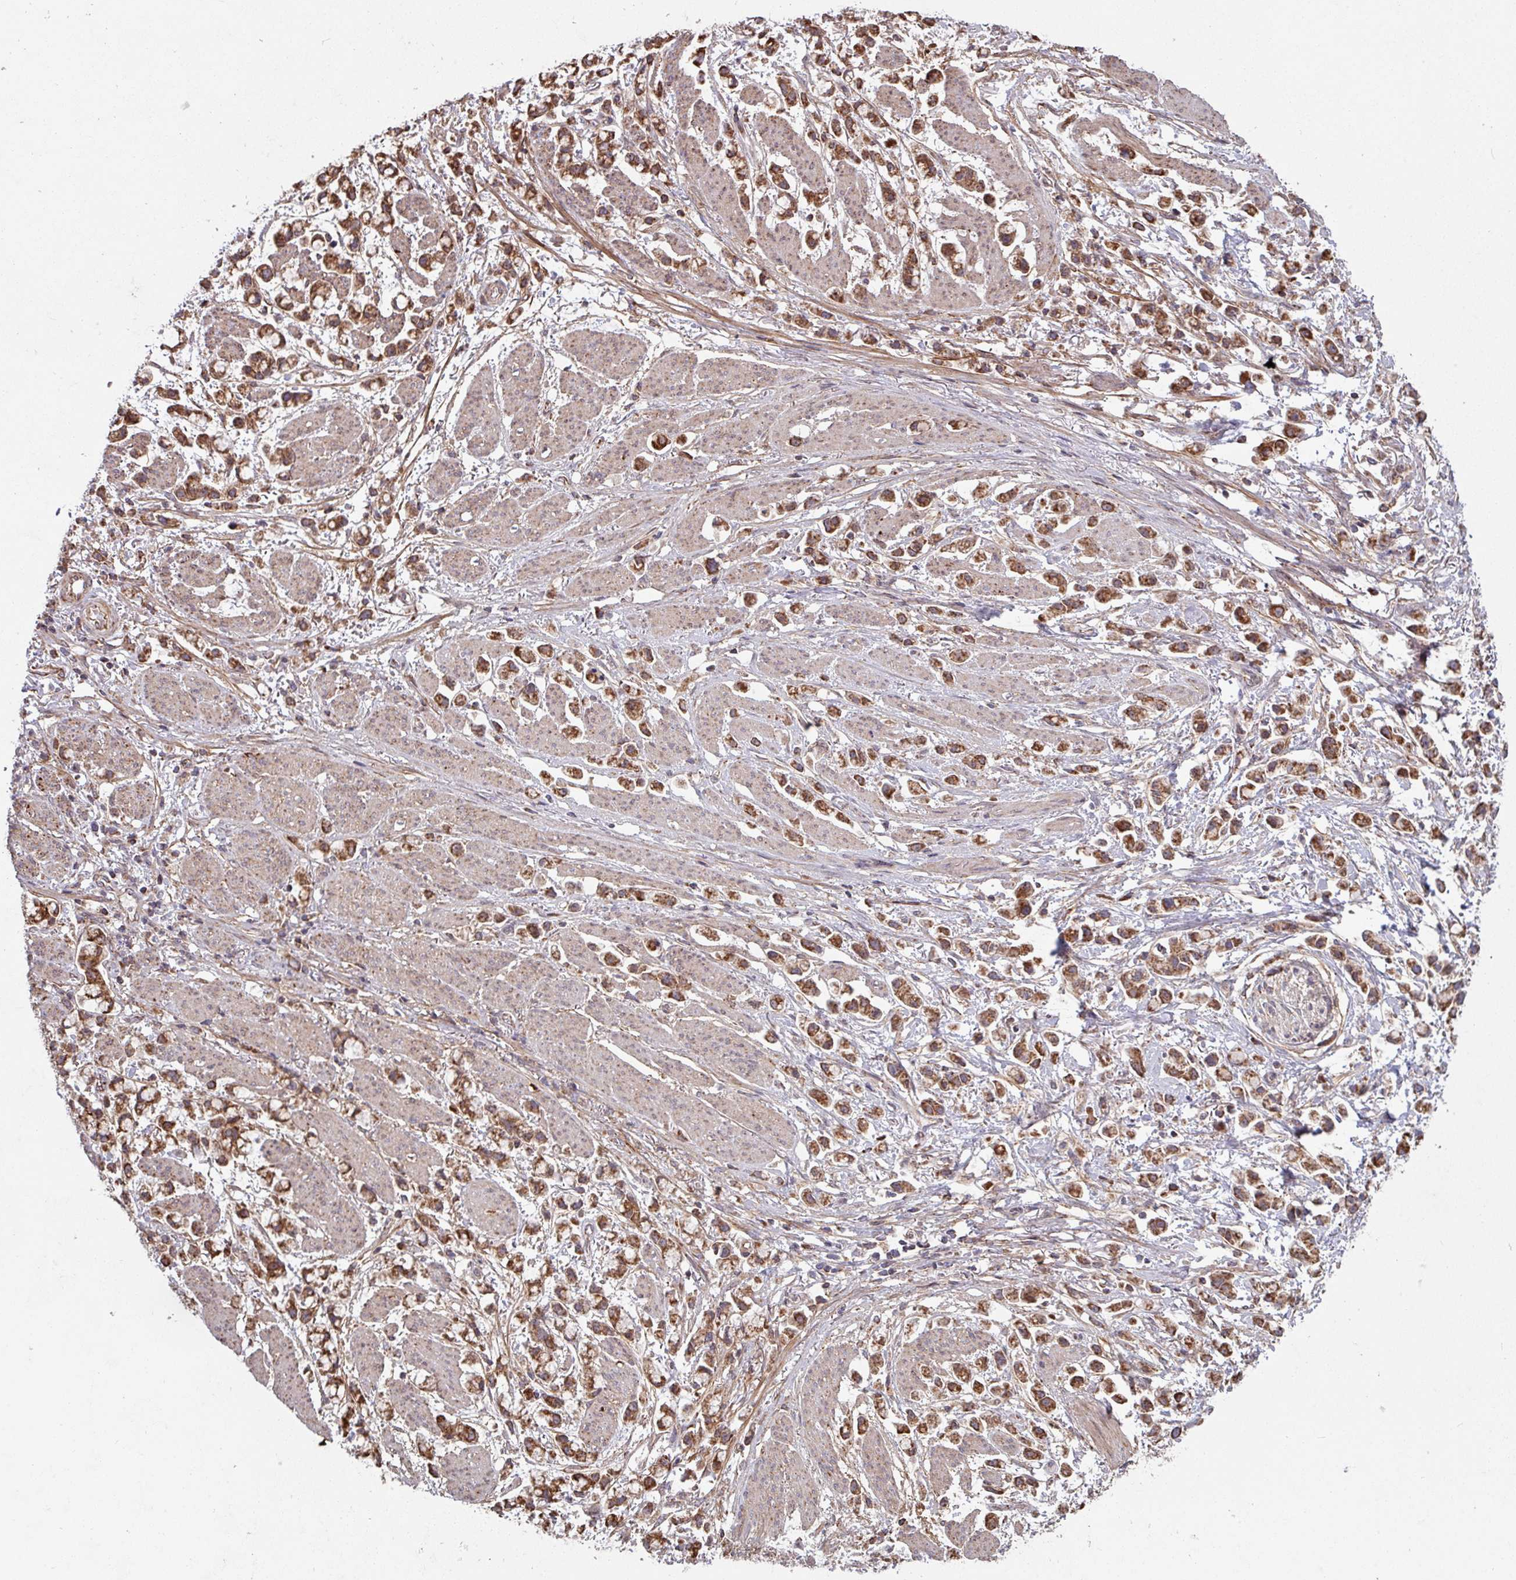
{"staining": {"intensity": "strong", "quantity": ">75%", "location": "cytoplasmic/membranous"}, "tissue": "stomach cancer", "cell_type": "Tumor cells", "image_type": "cancer", "snomed": [{"axis": "morphology", "description": "Adenocarcinoma, NOS"}, {"axis": "topography", "description": "Stomach"}], "caption": "A histopathology image showing strong cytoplasmic/membranous expression in approximately >75% of tumor cells in adenocarcinoma (stomach), as visualized by brown immunohistochemical staining.", "gene": "COX7C", "patient": {"sex": "female", "age": 81}}